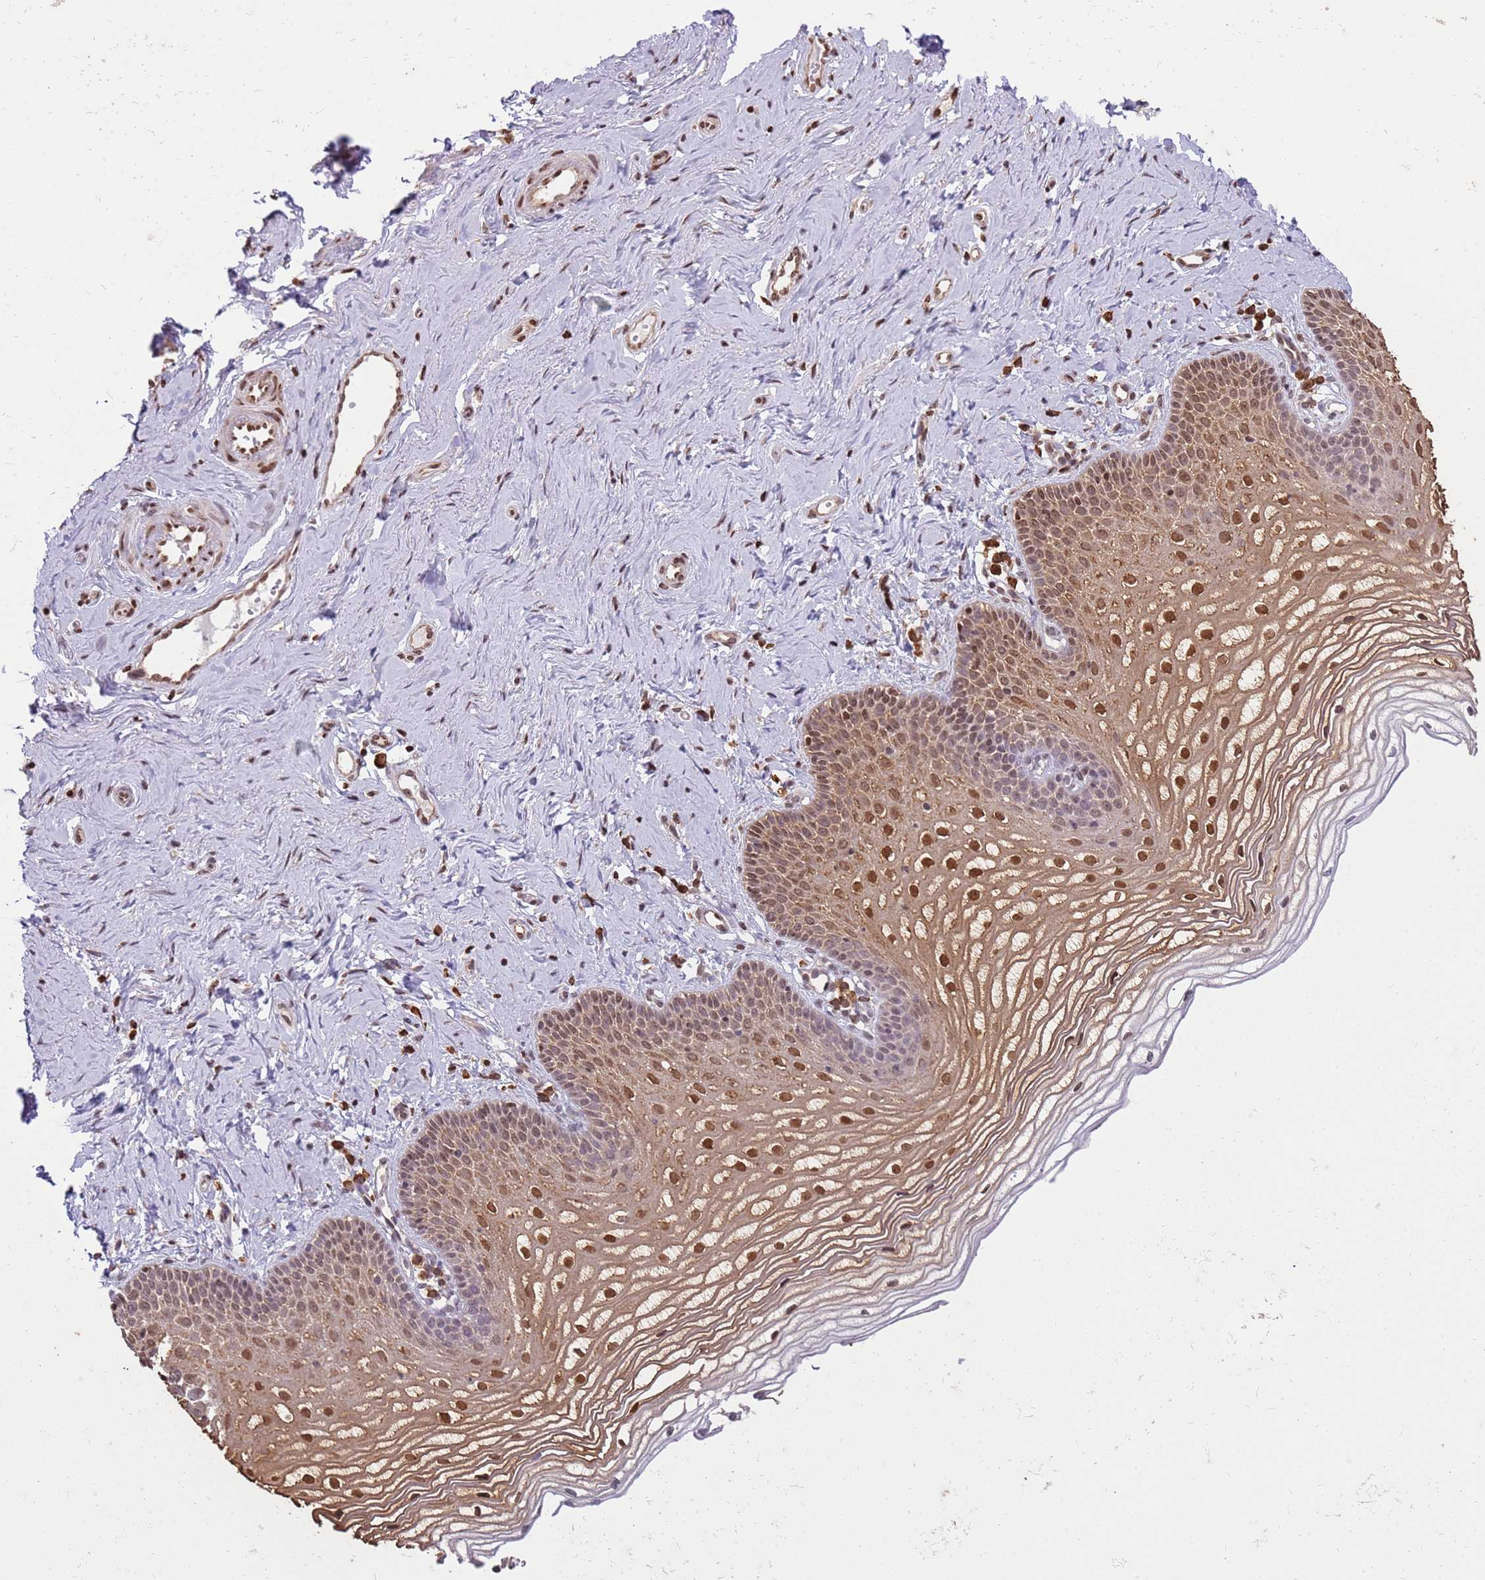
{"staining": {"intensity": "moderate", "quantity": ">75%", "location": "cytoplasmic/membranous,nuclear"}, "tissue": "vagina", "cell_type": "Squamous epithelial cells", "image_type": "normal", "snomed": [{"axis": "morphology", "description": "Normal tissue, NOS"}, {"axis": "topography", "description": "Vagina"}], "caption": "Human vagina stained for a protein (brown) exhibits moderate cytoplasmic/membranous,nuclear positive staining in about >75% of squamous epithelial cells.", "gene": "SCAF1", "patient": {"sex": "female", "age": 56}}